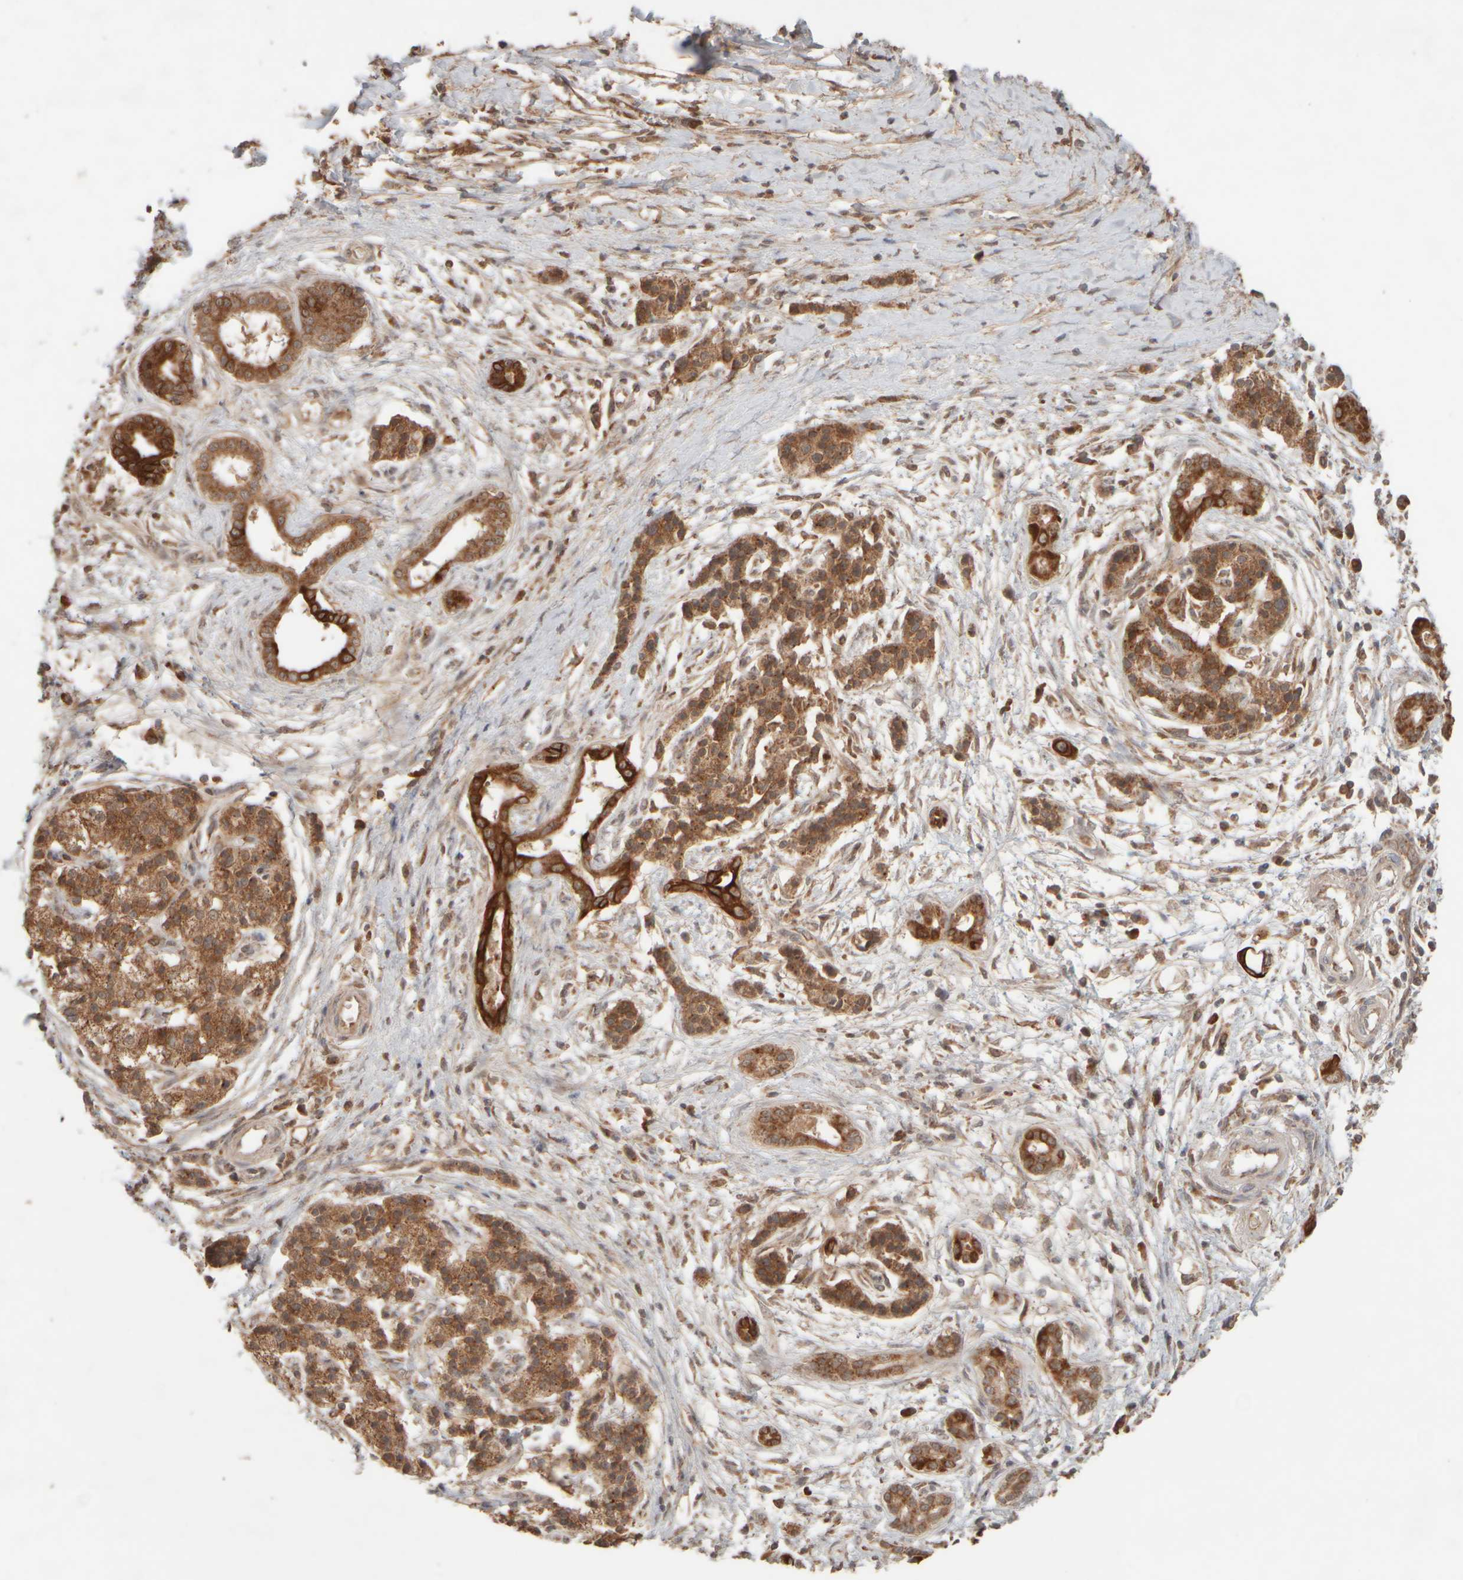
{"staining": {"intensity": "strong", "quantity": ">75%", "location": "cytoplasmic/membranous"}, "tissue": "pancreatic cancer", "cell_type": "Tumor cells", "image_type": "cancer", "snomed": [{"axis": "morphology", "description": "Adenocarcinoma, NOS"}, {"axis": "topography", "description": "Pancreas"}], "caption": "Immunohistochemistry (IHC) histopathology image of neoplastic tissue: human adenocarcinoma (pancreatic) stained using immunohistochemistry (IHC) exhibits high levels of strong protein expression localized specifically in the cytoplasmic/membranous of tumor cells, appearing as a cytoplasmic/membranous brown color.", "gene": "EIF2B3", "patient": {"sex": "male", "age": 59}}